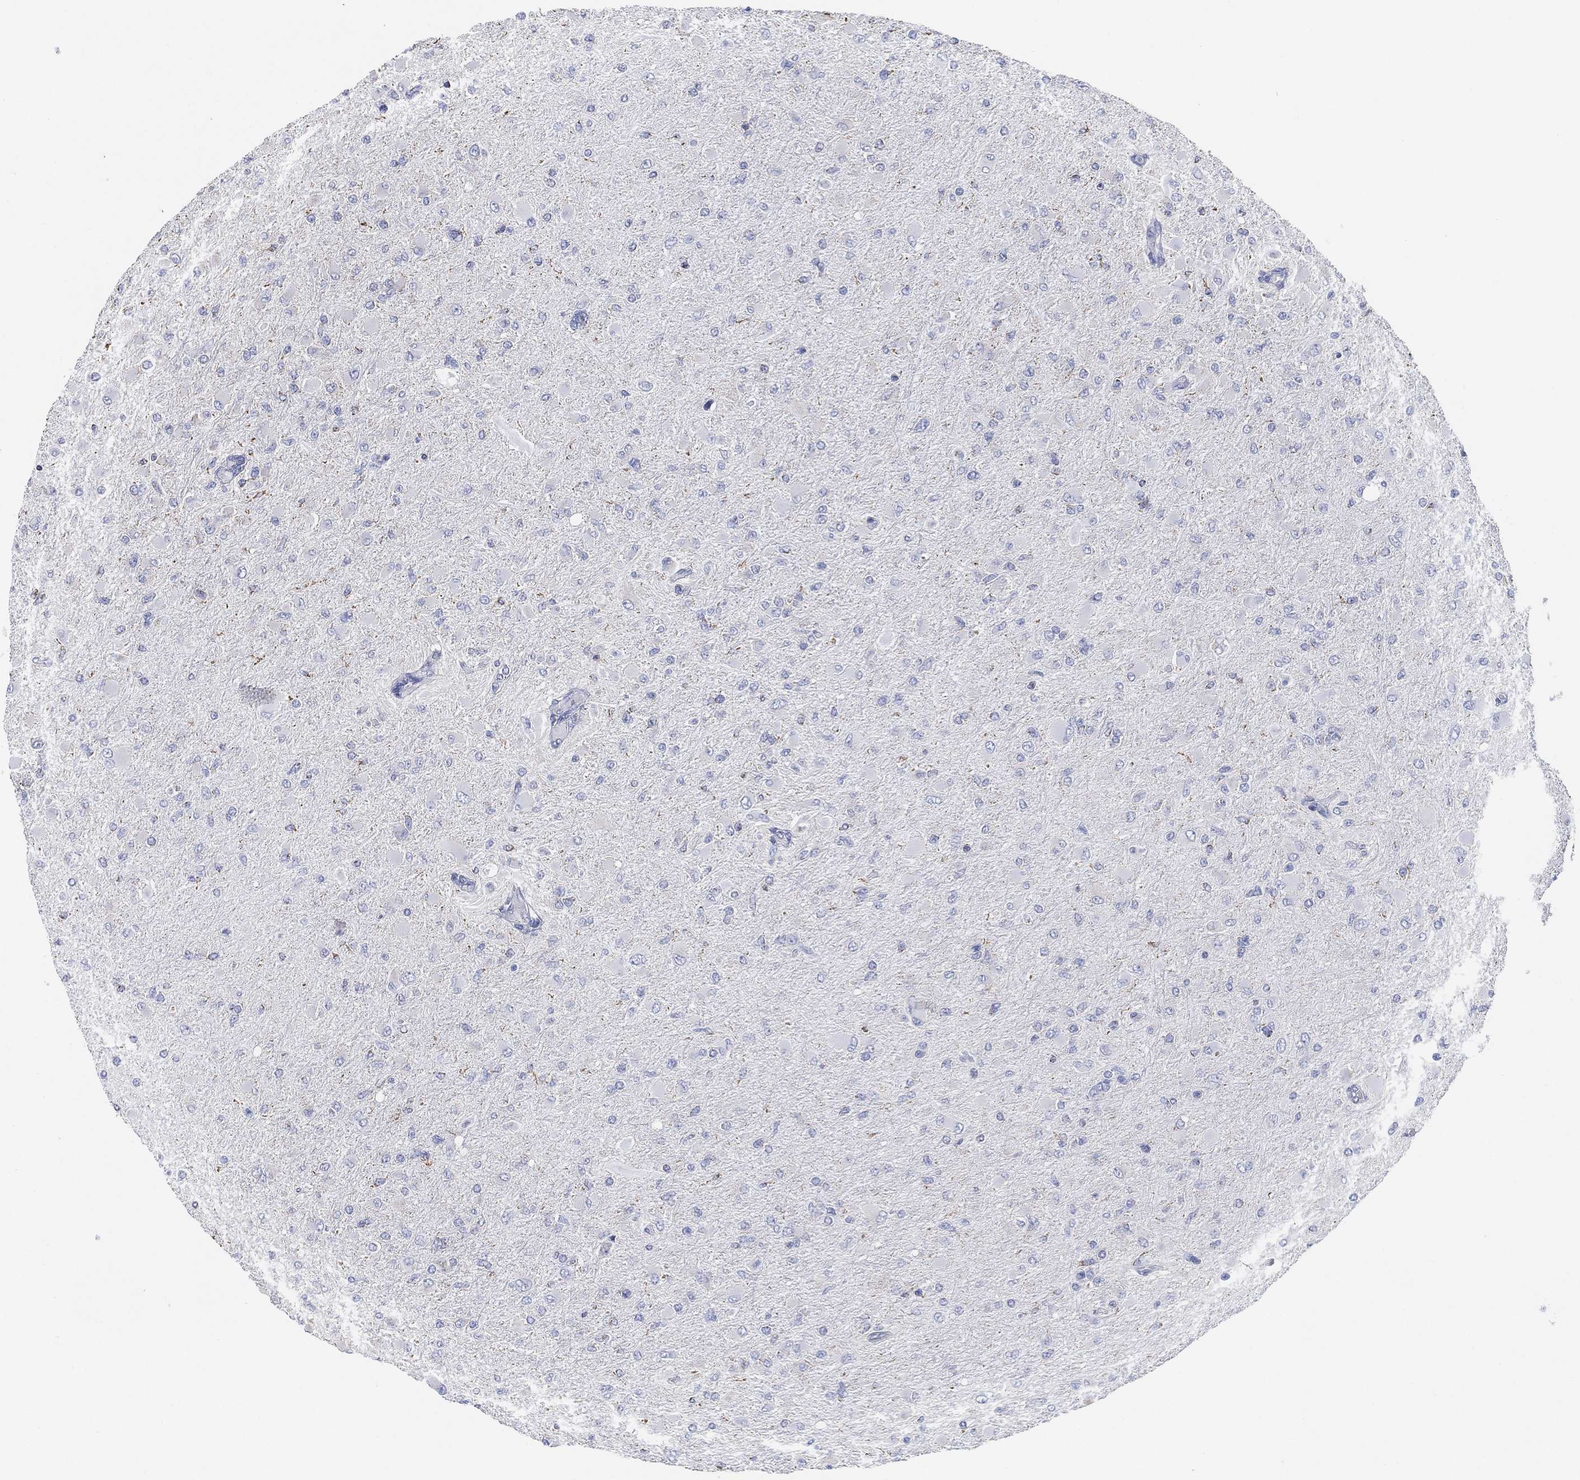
{"staining": {"intensity": "negative", "quantity": "none", "location": "none"}, "tissue": "glioma", "cell_type": "Tumor cells", "image_type": "cancer", "snomed": [{"axis": "morphology", "description": "Glioma, malignant, High grade"}, {"axis": "topography", "description": "Cerebral cortex"}], "caption": "Immunohistochemistry (IHC) image of human malignant high-grade glioma stained for a protein (brown), which demonstrates no expression in tumor cells.", "gene": "CFTR", "patient": {"sex": "female", "age": 36}}